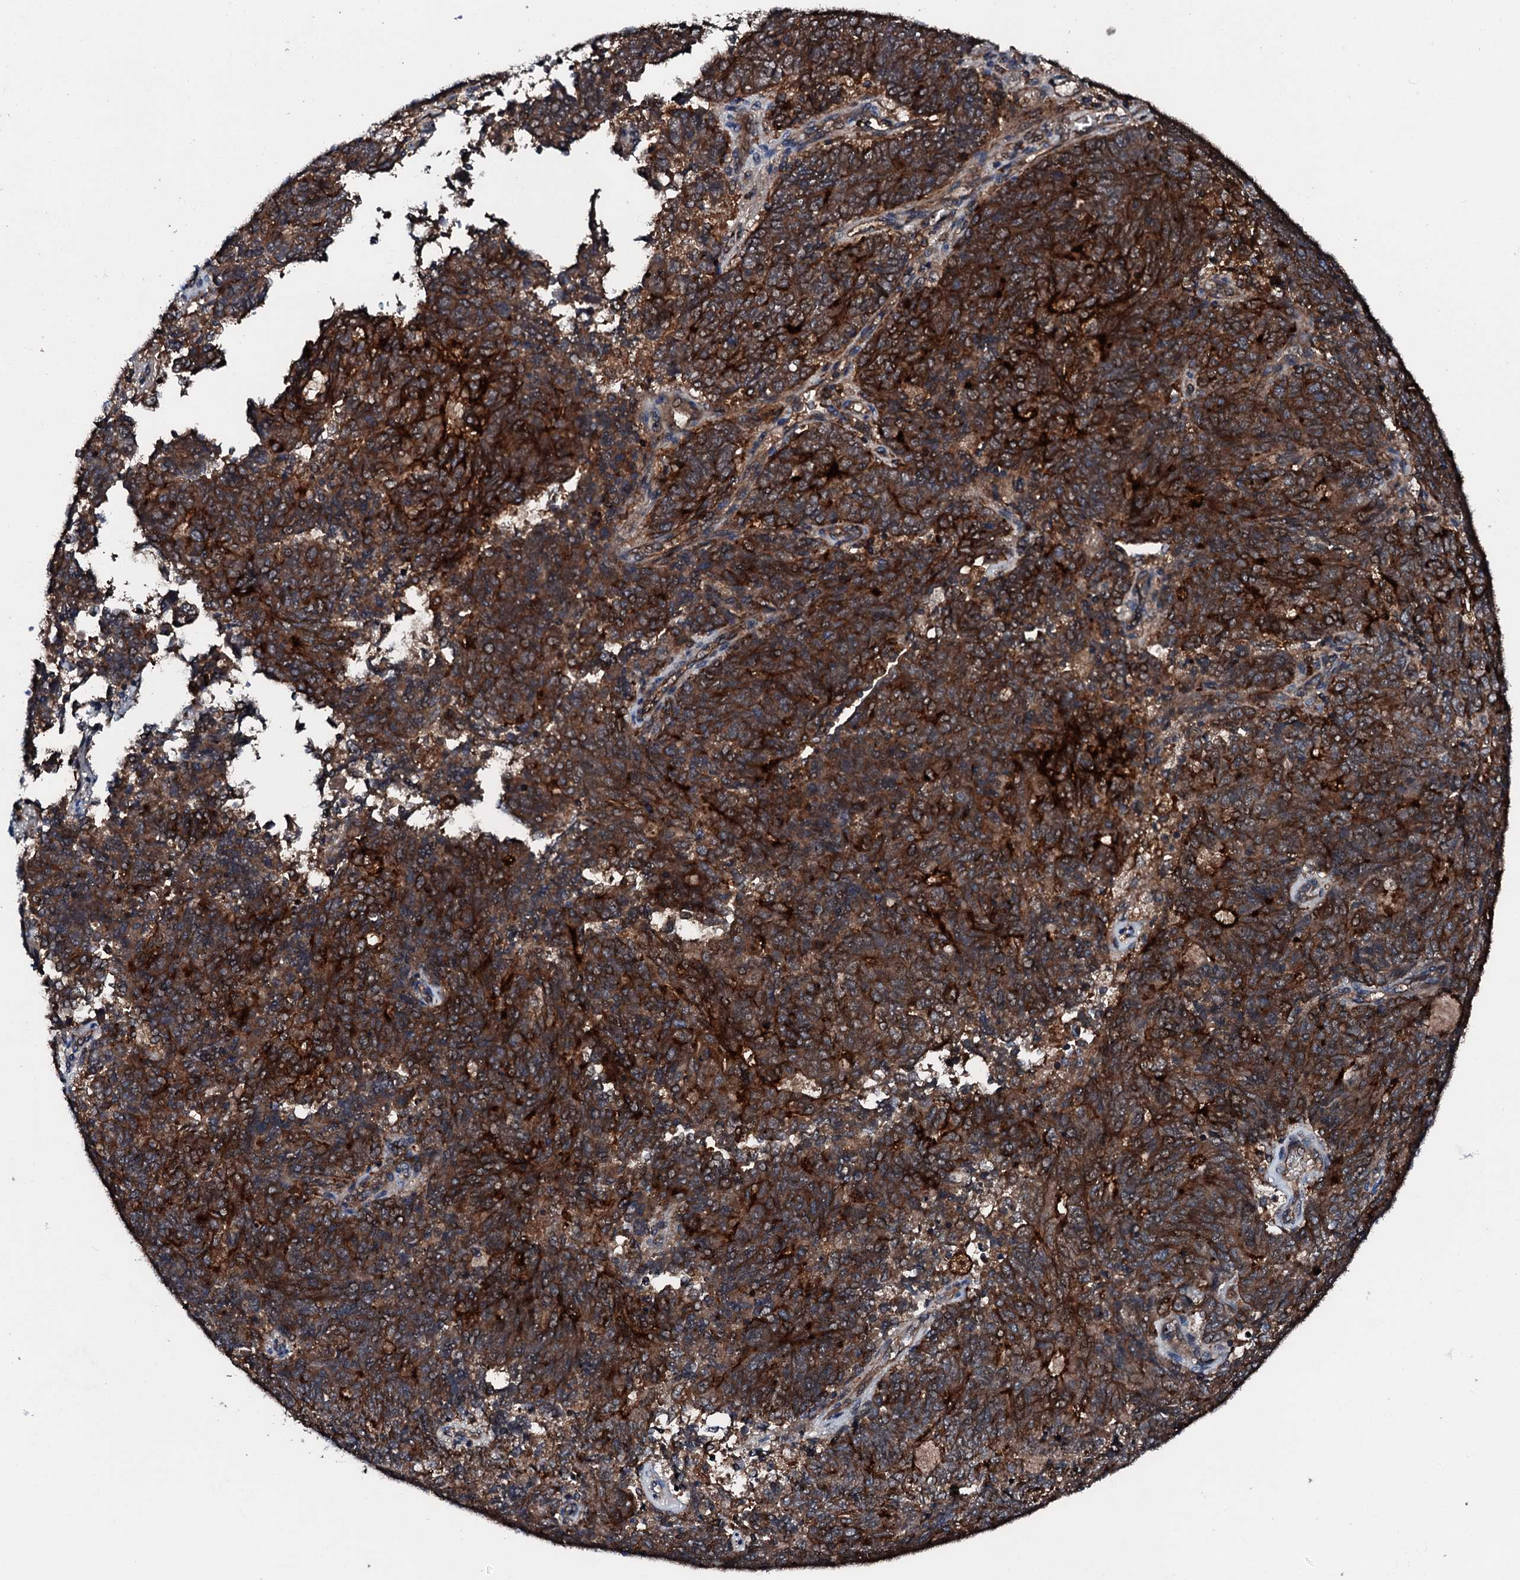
{"staining": {"intensity": "strong", "quantity": ">75%", "location": "cytoplasmic/membranous"}, "tissue": "endometrial cancer", "cell_type": "Tumor cells", "image_type": "cancer", "snomed": [{"axis": "morphology", "description": "Adenocarcinoma, NOS"}, {"axis": "topography", "description": "Endometrium"}], "caption": "A high-resolution histopathology image shows immunohistochemistry staining of endometrial cancer, which exhibits strong cytoplasmic/membranous positivity in approximately >75% of tumor cells.", "gene": "FGD4", "patient": {"sex": "female", "age": 80}}